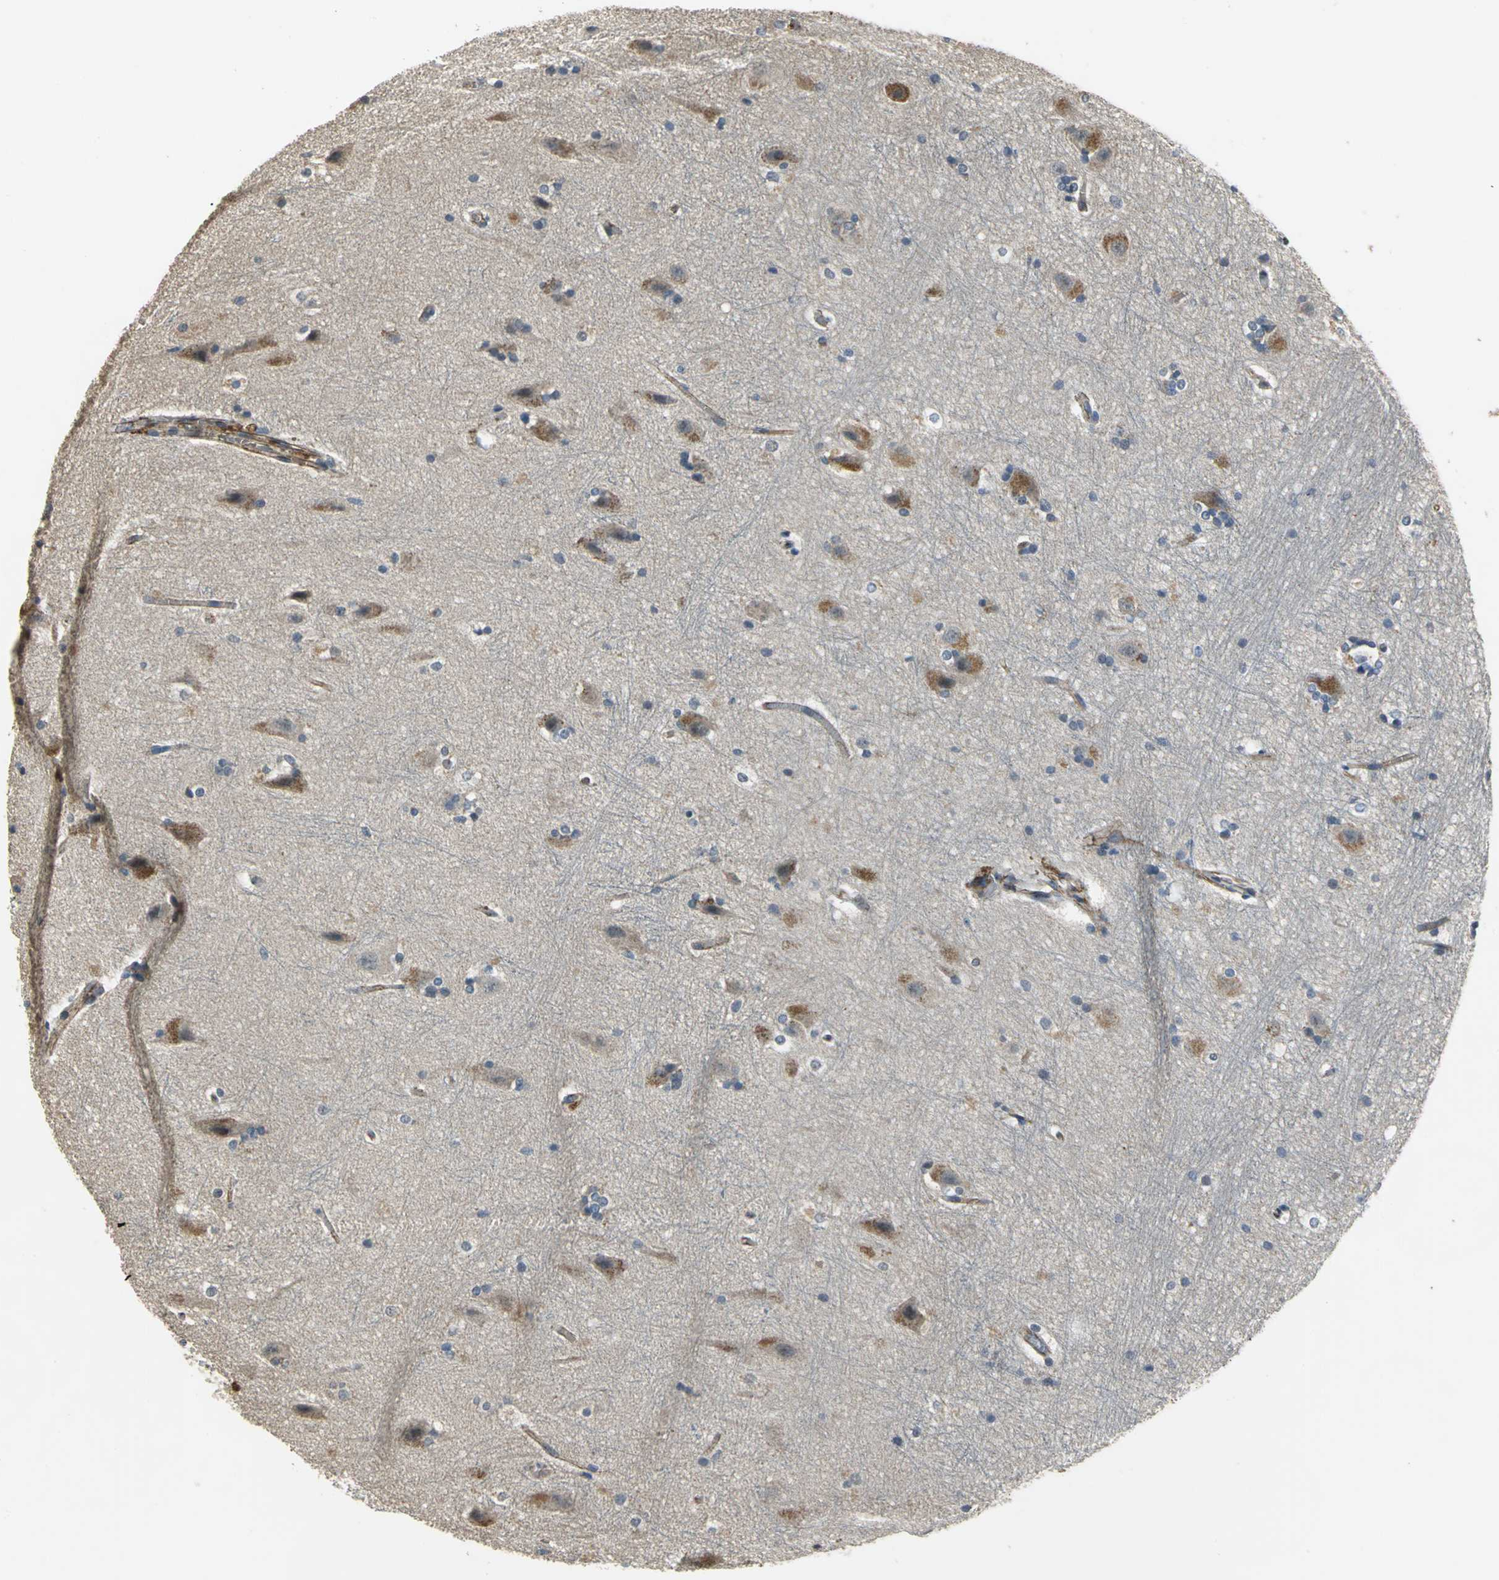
{"staining": {"intensity": "negative", "quantity": "none", "location": "none"}, "tissue": "hippocampus", "cell_type": "Glial cells", "image_type": "normal", "snomed": [{"axis": "morphology", "description": "Normal tissue, NOS"}, {"axis": "topography", "description": "Hippocampus"}], "caption": "A high-resolution image shows IHC staining of normal hippocampus, which shows no significant expression in glial cells.", "gene": "OCLN", "patient": {"sex": "female", "age": 19}}